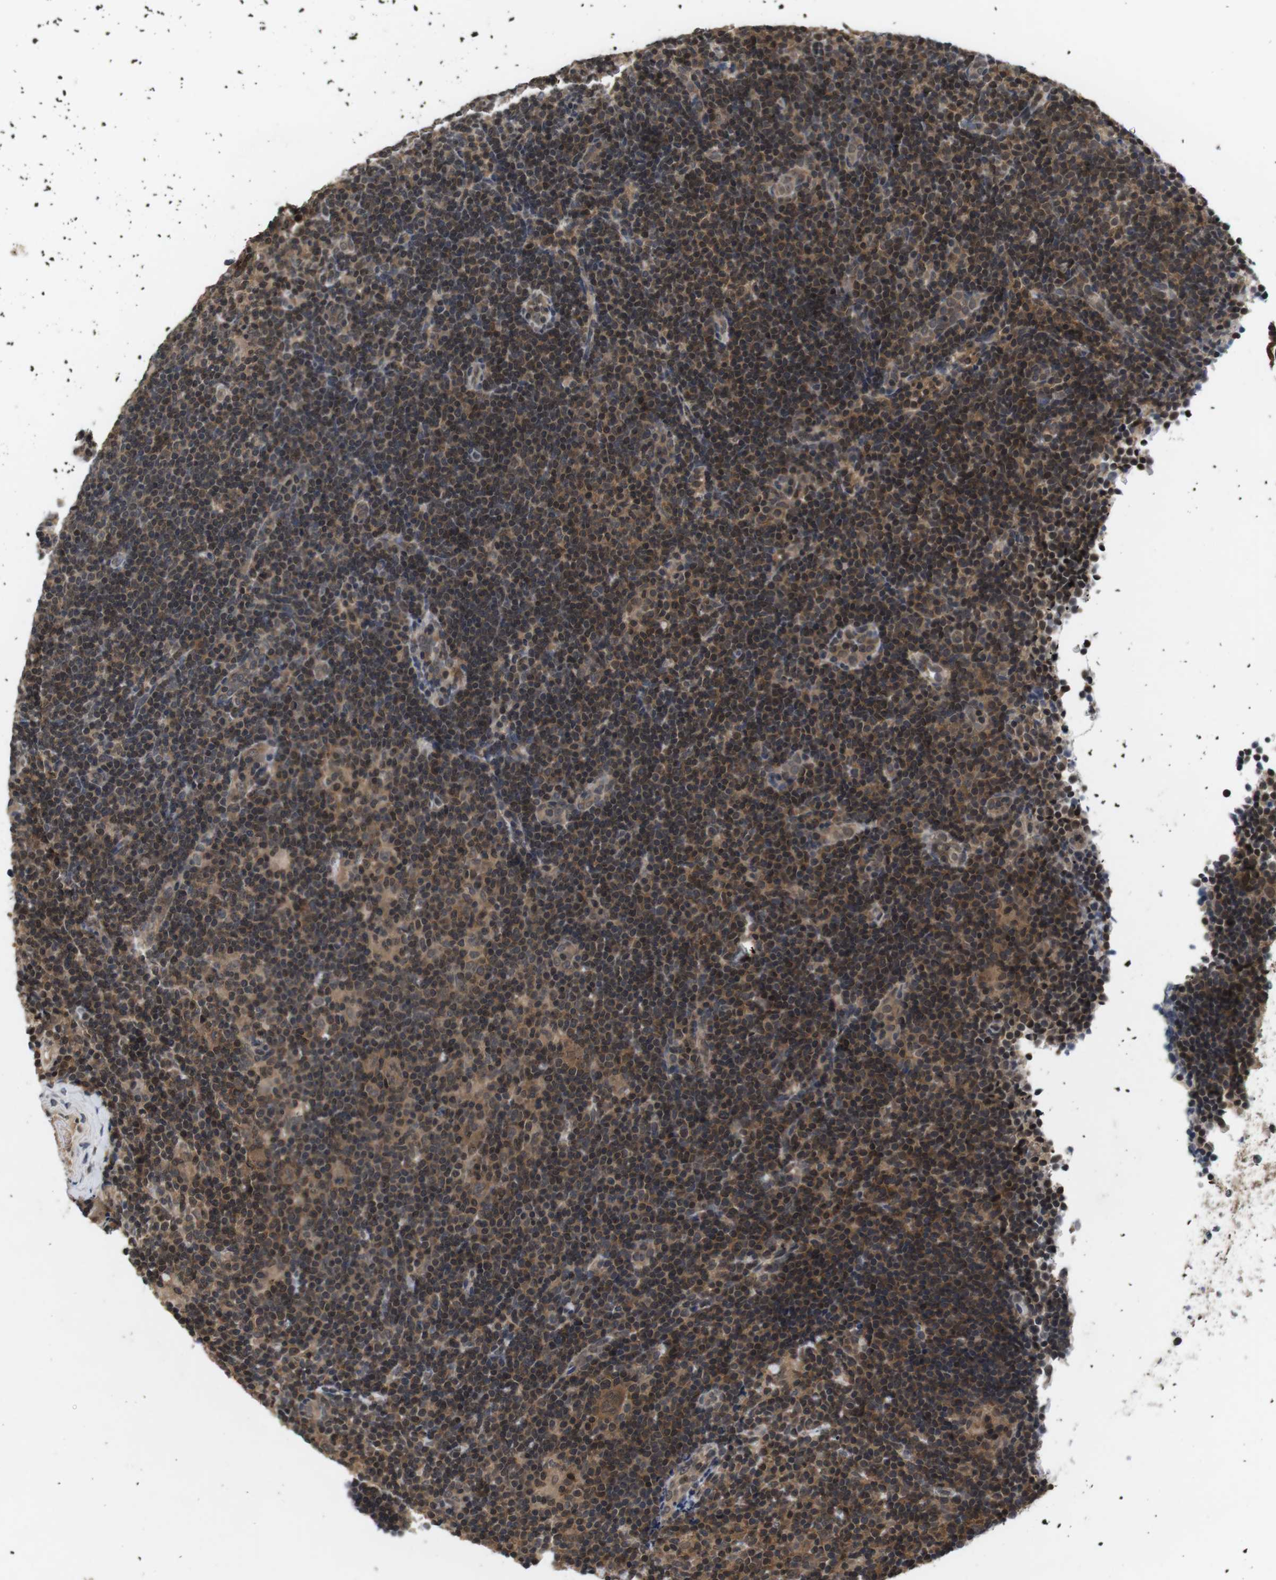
{"staining": {"intensity": "moderate", "quantity": "25%-75%", "location": "cytoplasmic/membranous"}, "tissue": "lymphoma", "cell_type": "Tumor cells", "image_type": "cancer", "snomed": [{"axis": "morphology", "description": "Hodgkin's disease, NOS"}, {"axis": "topography", "description": "Lymph node"}], "caption": "A brown stain labels moderate cytoplasmic/membranous expression of a protein in Hodgkin's disease tumor cells.", "gene": "FADD", "patient": {"sex": "female", "age": 57}}